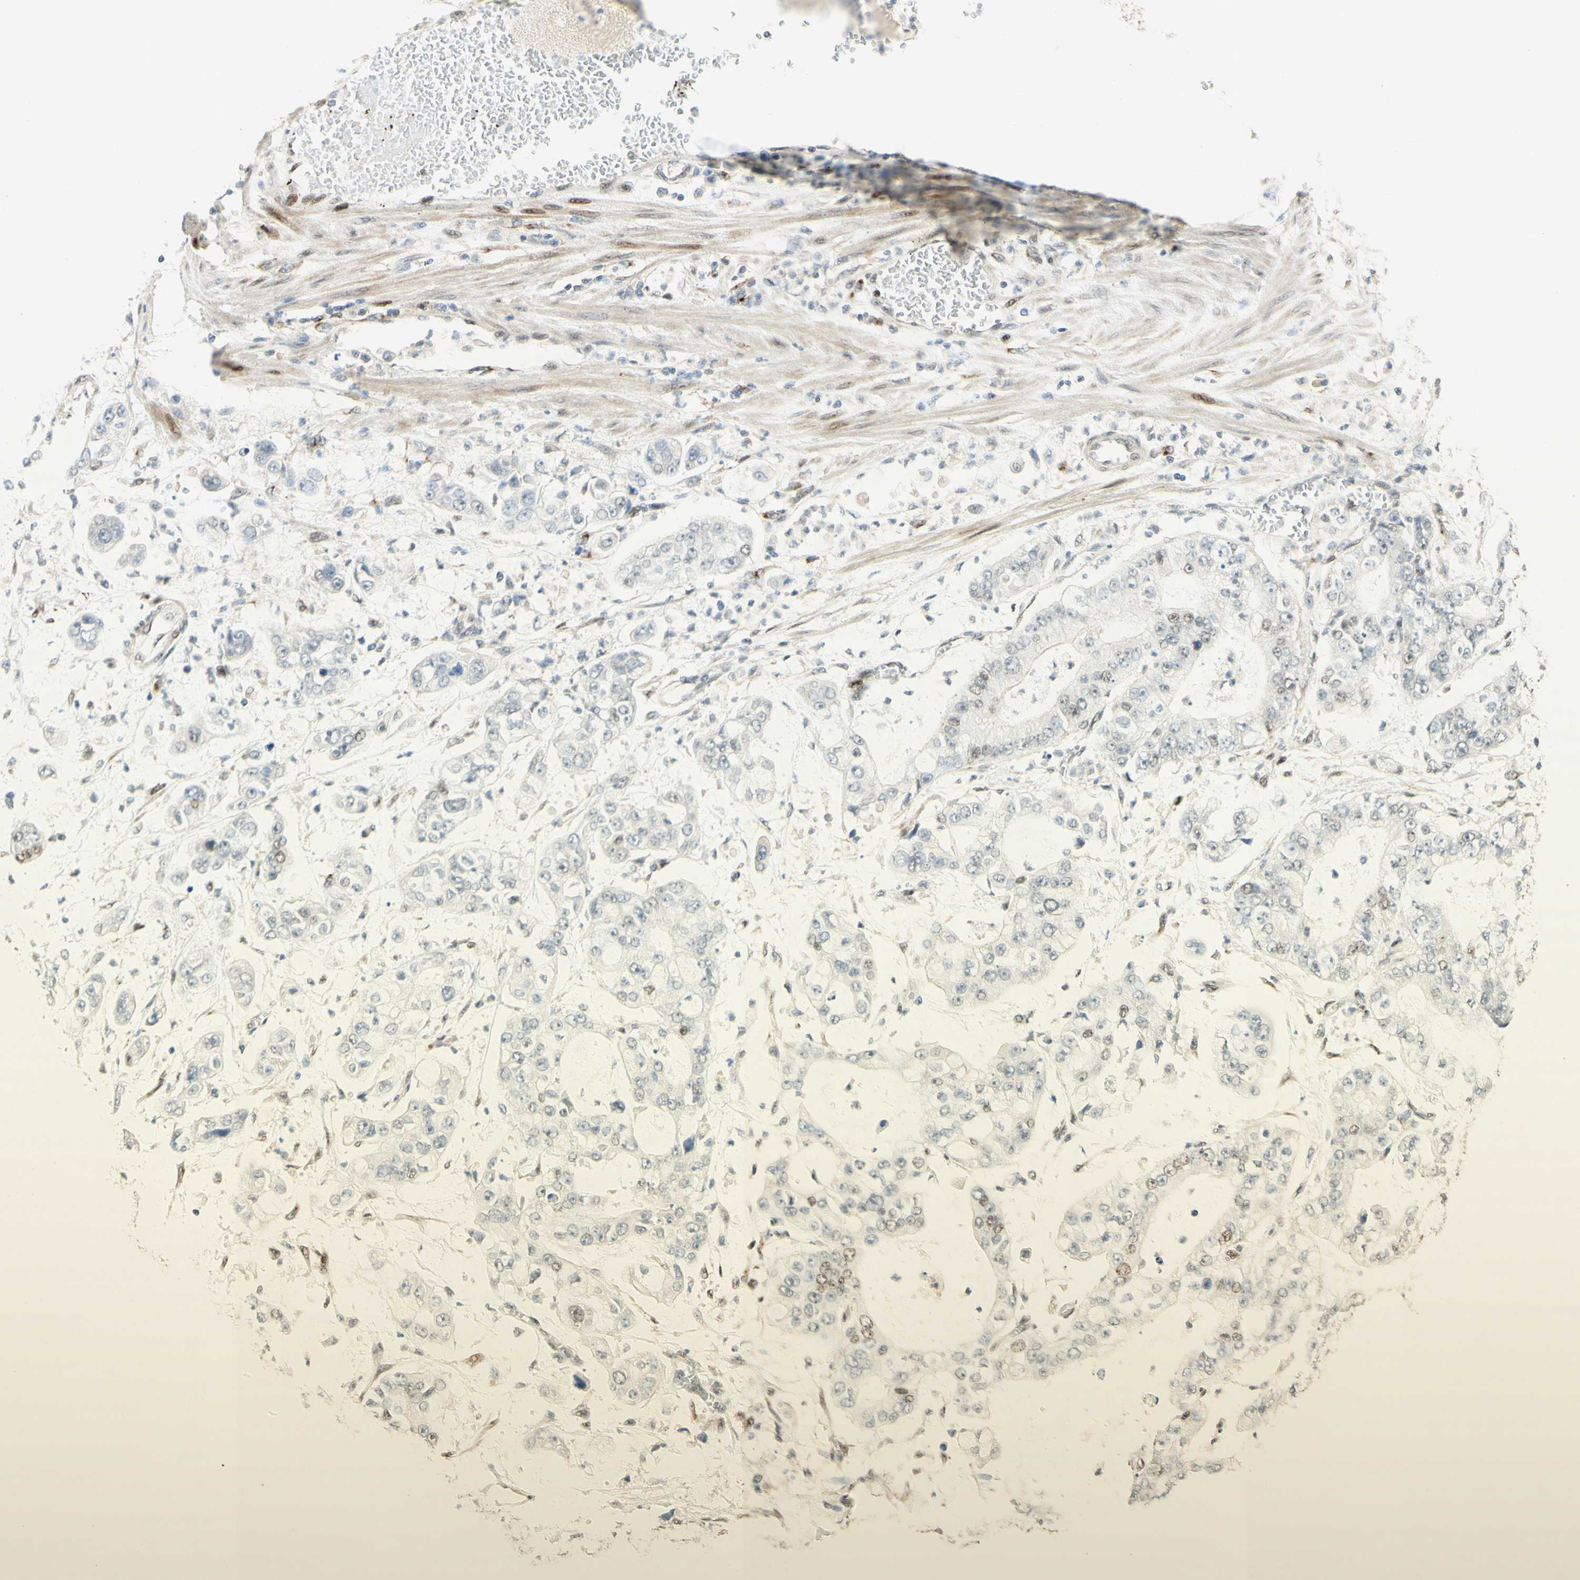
{"staining": {"intensity": "weak", "quantity": "<25%", "location": "nuclear"}, "tissue": "stomach cancer", "cell_type": "Tumor cells", "image_type": "cancer", "snomed": [{"axis": "morphology", "description": "Adenocarcinoma, NOS"}, {"axis": "topography", "description": "Stomach"}], "caption": "Immunohistochemistry (IHC) of human adenocarcinoma (stomach) demonstrates no staining in tumor cells.", "gene": "FOXP1", "patient": {"sex": "male", "age": 76}}